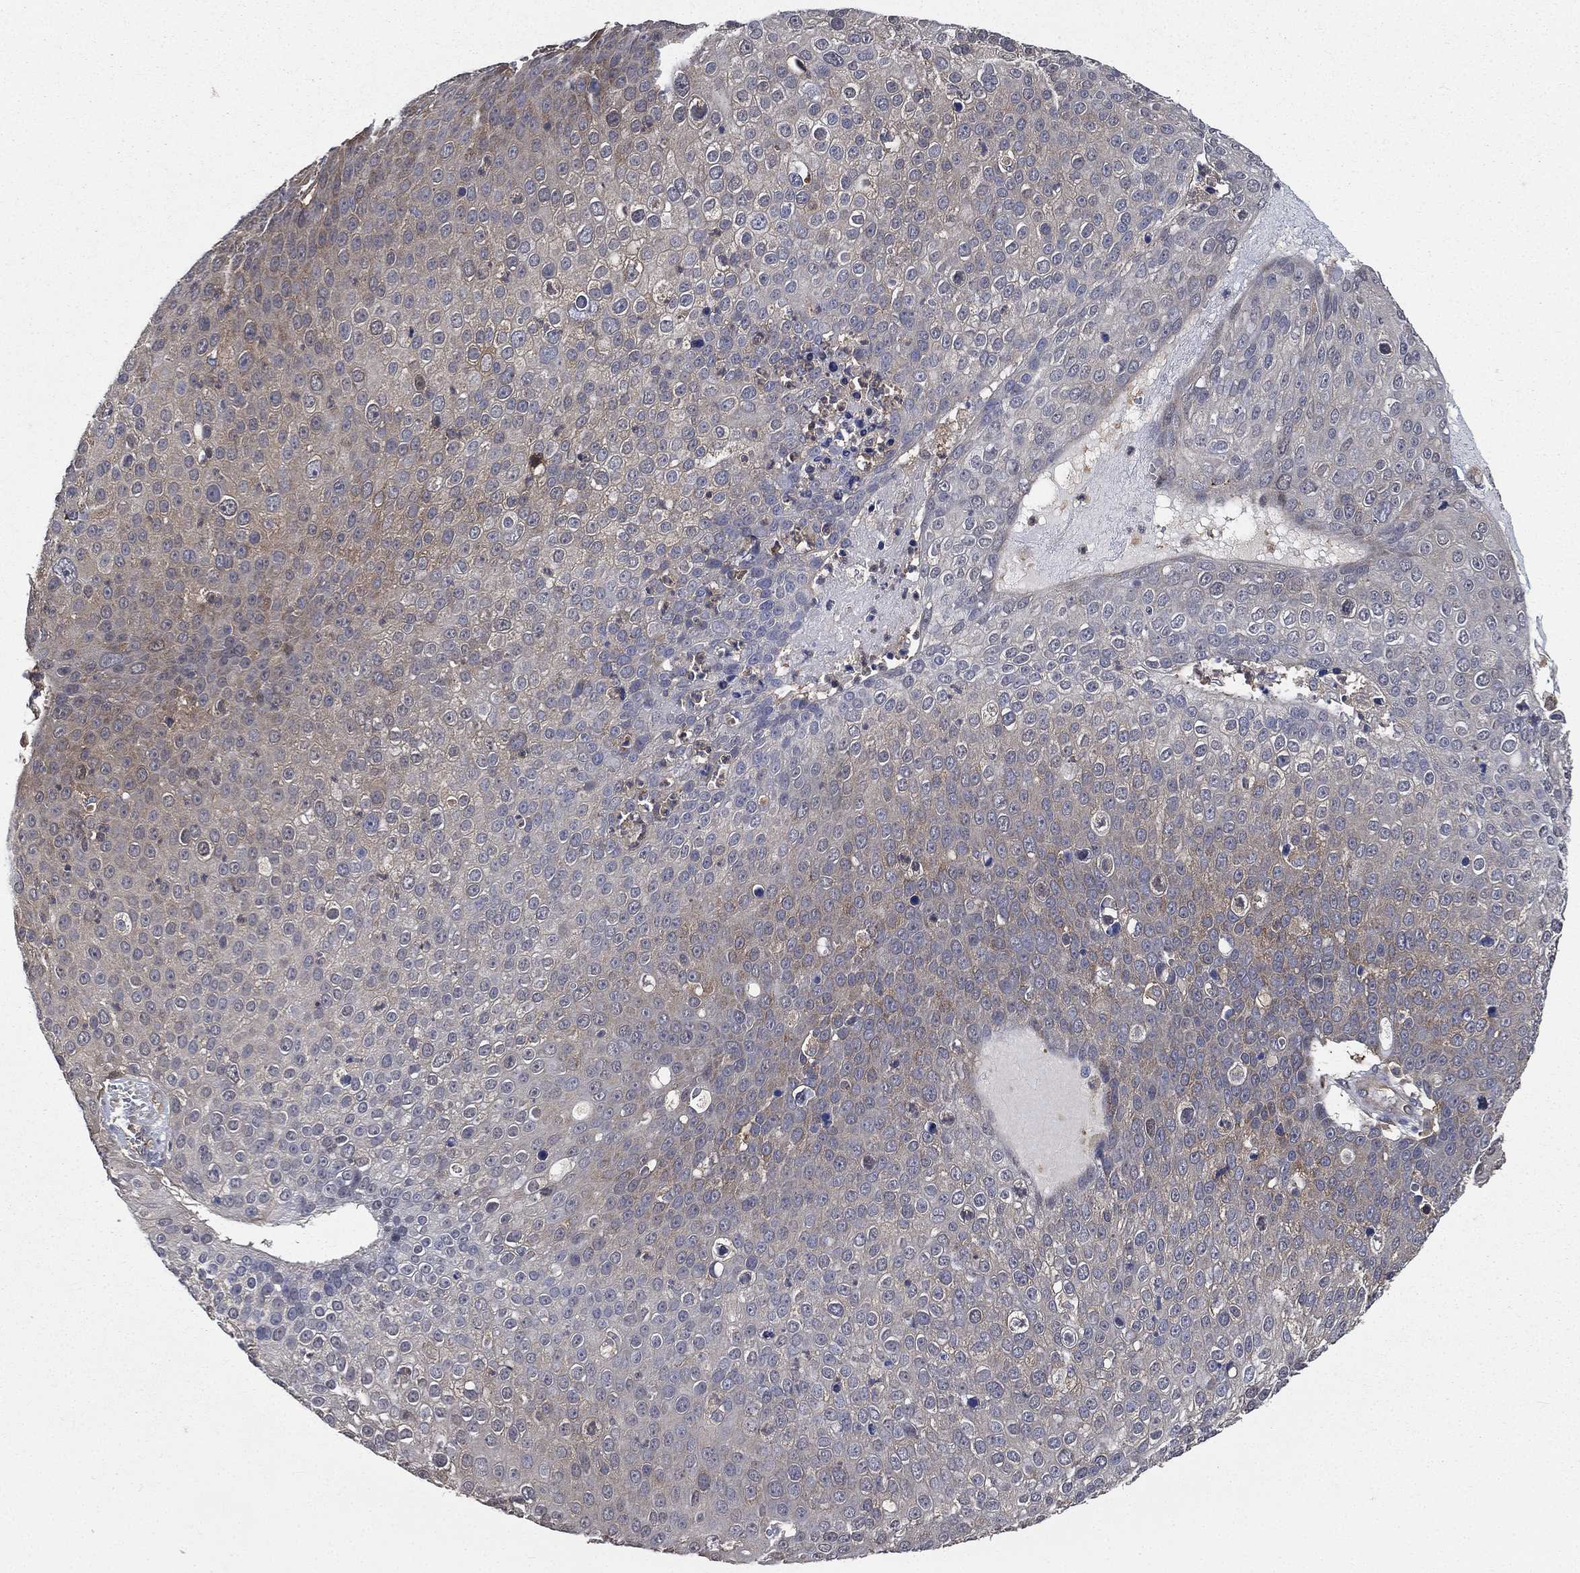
{"staining": {"intensity": "weak", "quantity": "<25%", "location": "cytoplasmic/membranous"}, "tissue": "skin cancer", "cell_type": "Tumor cells", "image_type": "cancer", "snomed": [{"axis": "morphology", "description": "Squamous cell carcinoma, NOS"}, {"axis": "topography", "description": "Skin"}], "caption": "DAB (3,3'-diaminobenzidine) immunohistochemical staining of human squamous cell carcinoma (skin) displays no significant expression in tumor cells. (DAB immunohistochemistry (IHC) visualized using brightfield microscopy, high magnification).", "gene": "SMPD3", "patient": {"sex": "male", "age": 71}}